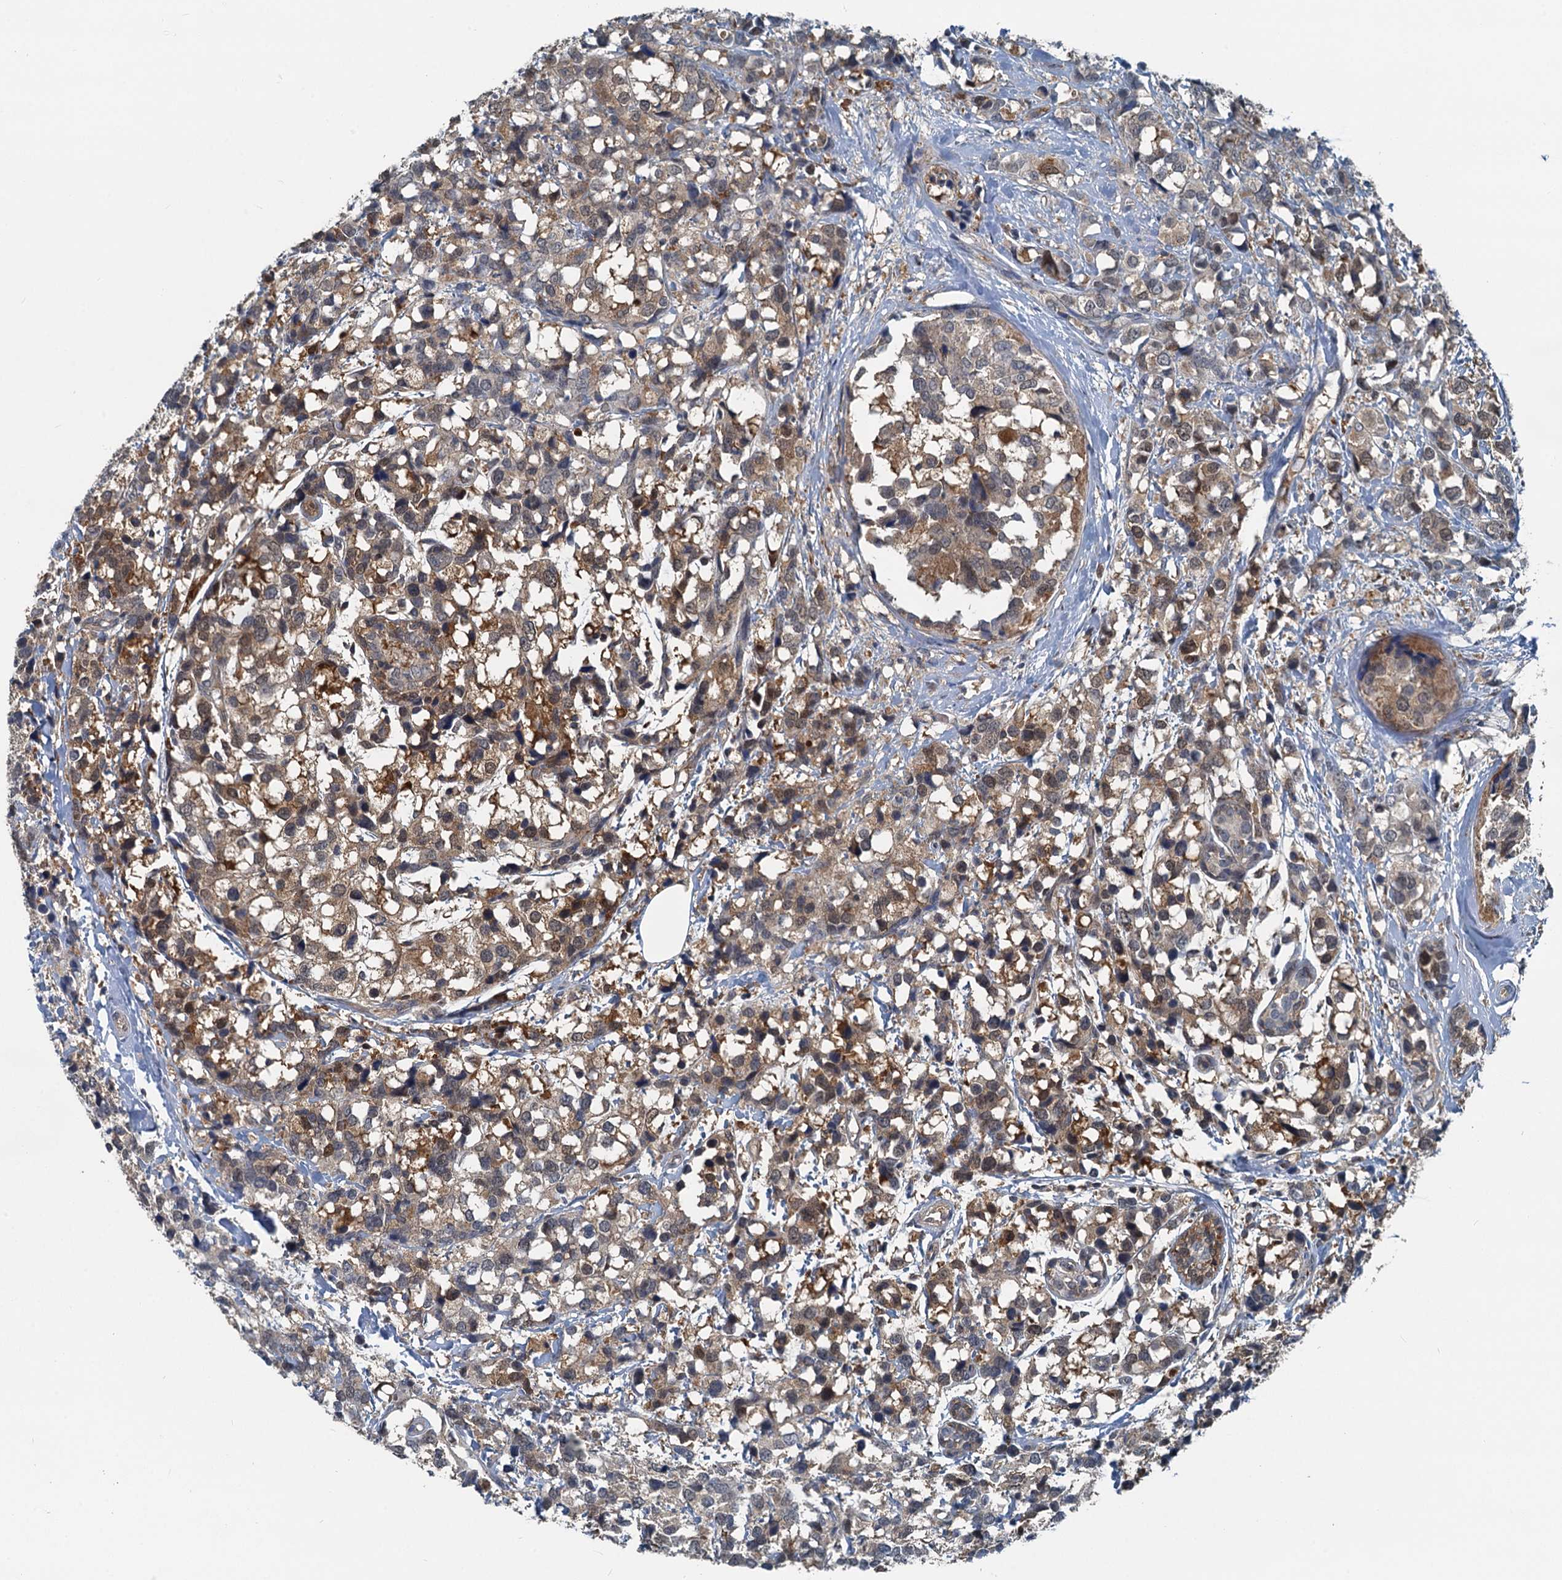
{"staining": {"intensity": "moderate", "quantity": ">75%", "location": "cytoplasmic/membranous"}, "tissue": "breast cancer", "cell_type": "Tumor cells", "image_type": "cancer", "snomed": [{"axis": "morphology", "description": "Lobular carcinoma"}, {"axis": "topography", "description": "Breast"}], "caption": "This micrograph displays immunohistochemistry (IHC) staining of lobular carcinoma (breast), with medium moderate cytoplasmic/membranous positivity in about >75% of tumor cells.", "gene": "GCLM", "patient": {"sex": "female", "age": 59}}